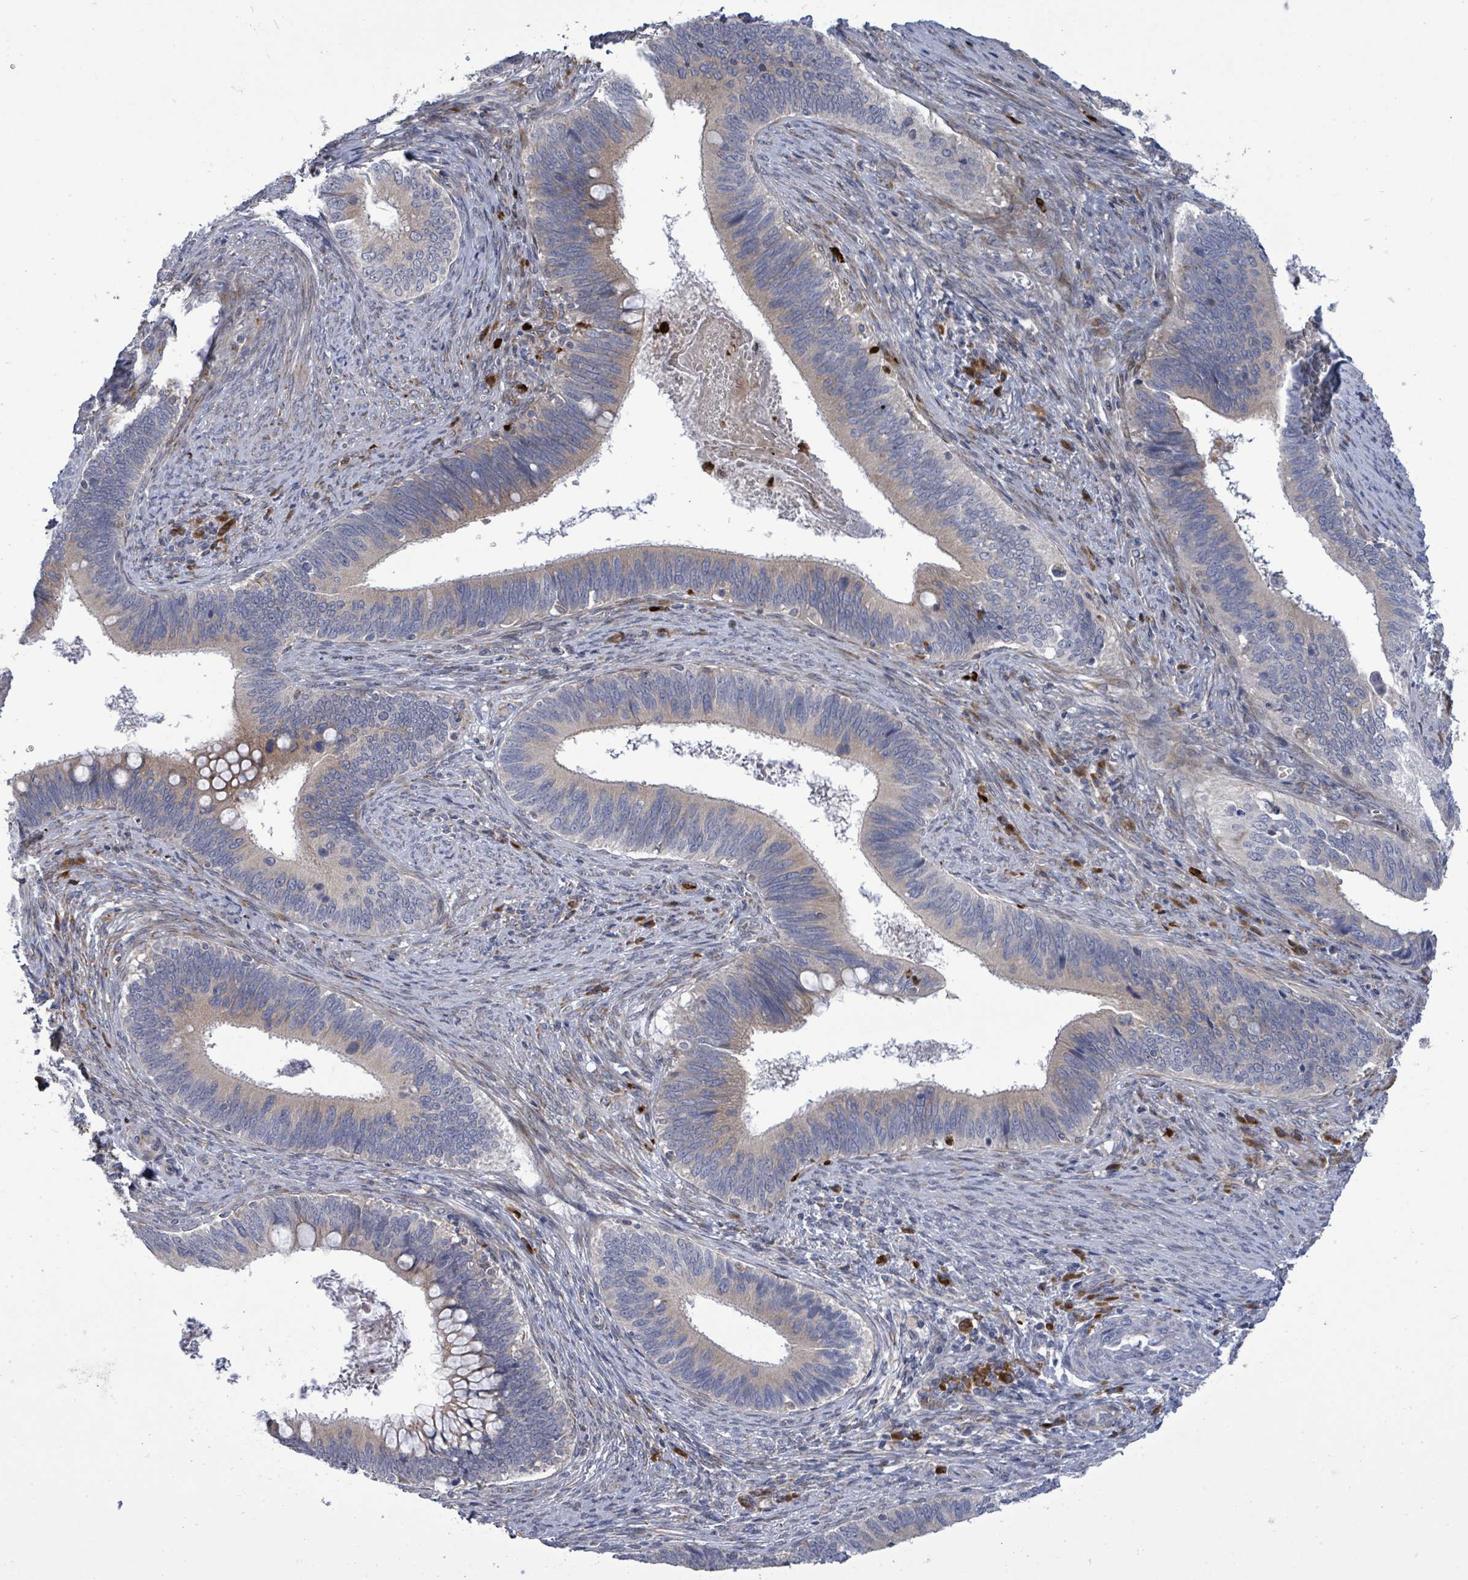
{"staining": {"intensity": "moderate", "quantity": "25%-75%", "location": "cytoplasmic/membranous"}, "tissue": "cervical cancer", "cell_type": "Tumor cells", "image_type": "cancer", "snomed": [{"axis": "morphology", "description": "Adenocarcinoma, NOS"}, {"axis": "topography", "description": "Cervix"}], "caption": "Tumor cells display moderate cytoplasmic/membranous staining in about 25%-75% of cells in cervical cancer.", "gene": "SAR1A", "patient": {"sex": "female", "age": 42}}